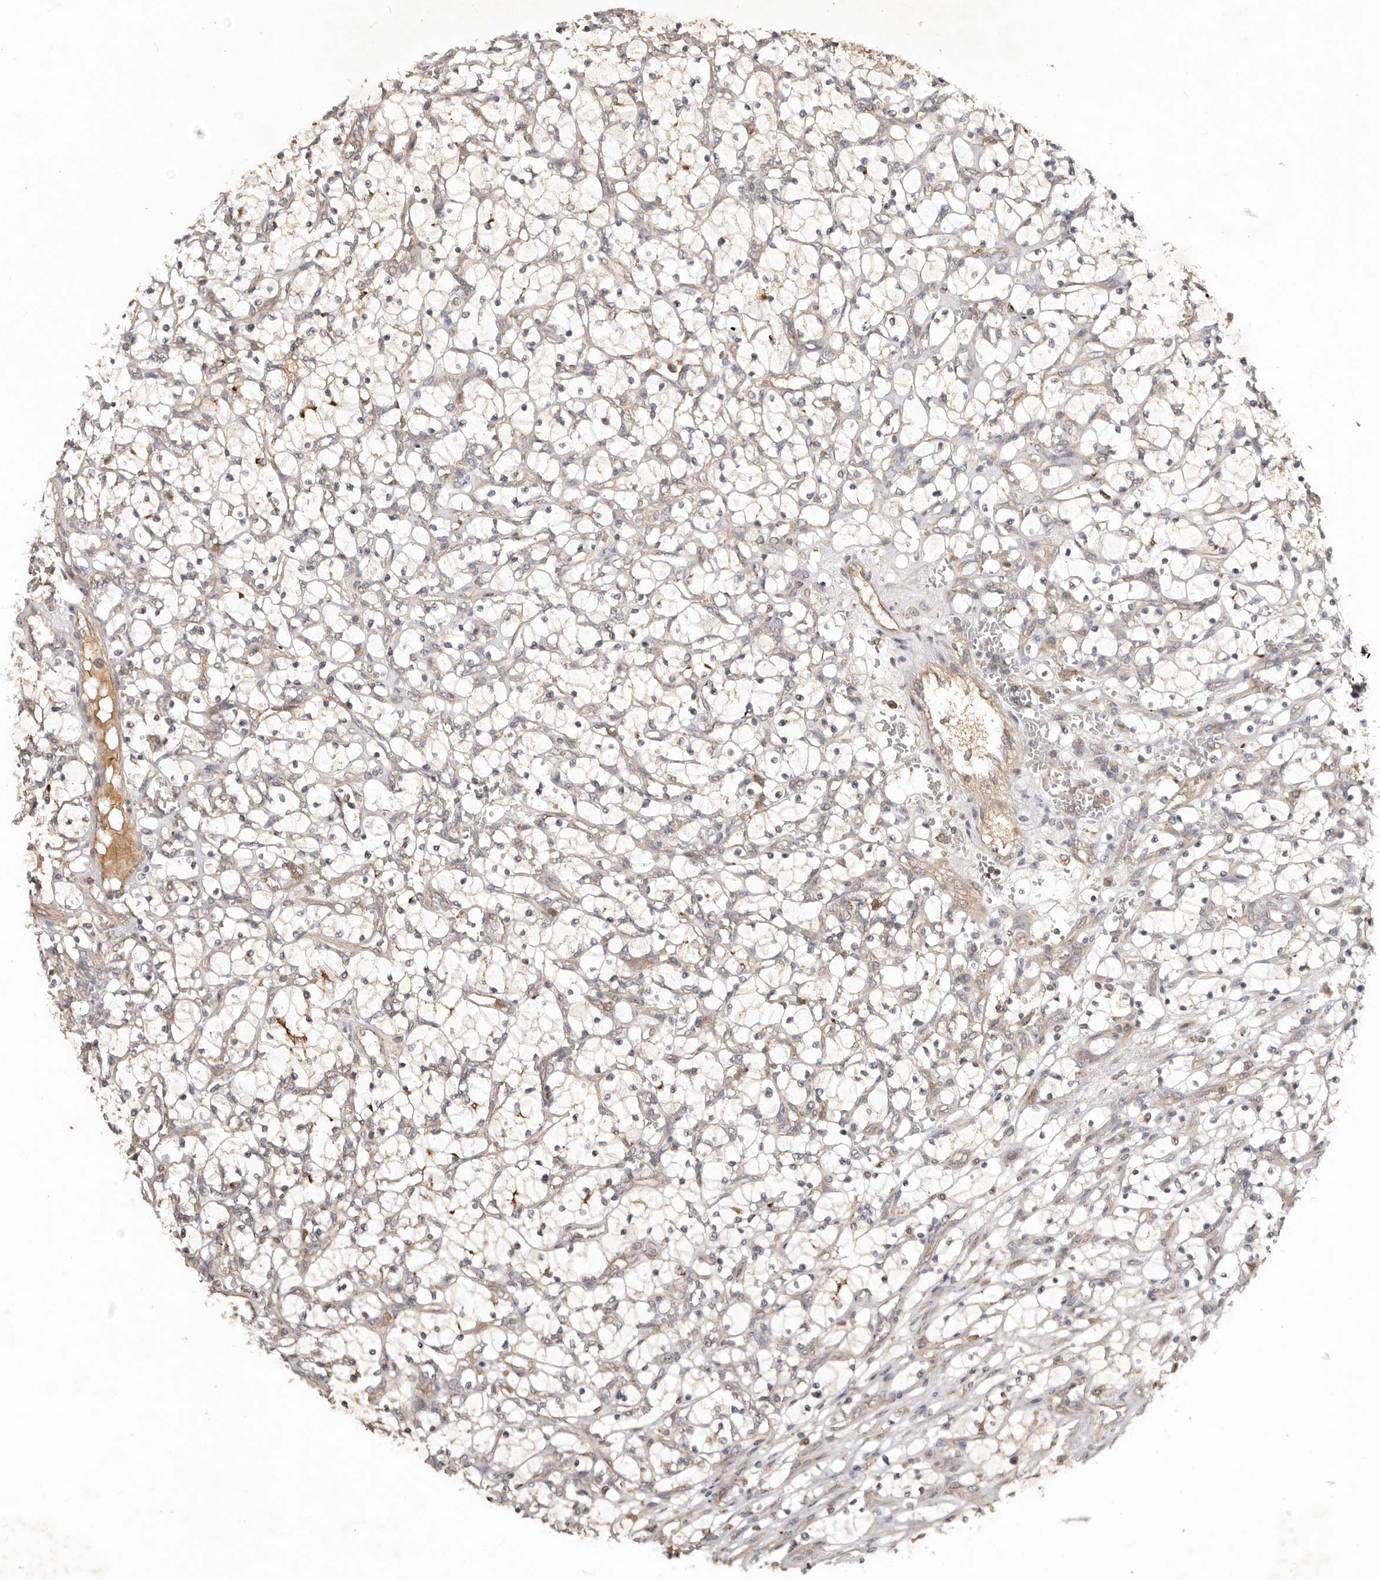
{"staining": {"intensity": "negative", "quantity": "none", "location": "none"}, "tissue": "renal cancer", "cell_type": "Tumor cells", "image_type": "cancer", "snomed": [{"axis": "morphology", "description": "Adenocarcinoma, NOS"}, {"axis": "topography", "description": "Kidney"}], "caption": "DAB immunohistochemical staining of renal cancer shows no significant staining in tumor cells.", "gene": "PKIB", "patient": {"sex": "female", "age": 69}}